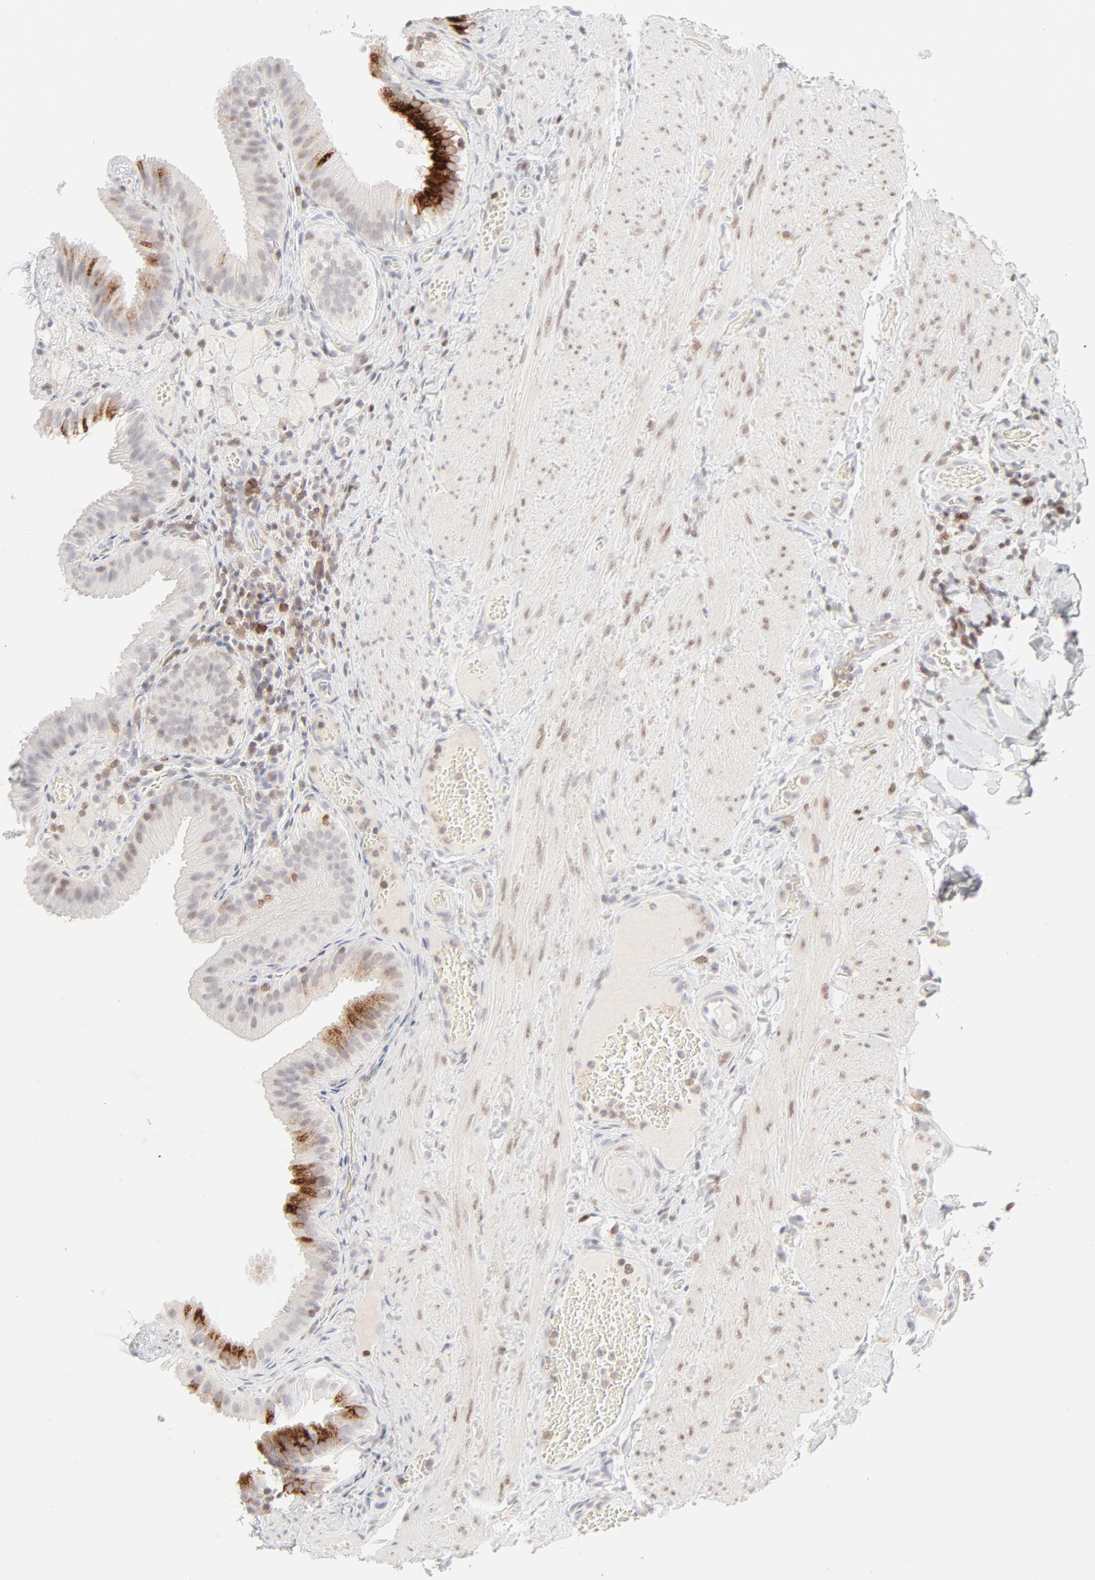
{"staining": {"intensity": "strong", "quantity": "25%-75%", "location": "cytoplasmic/membranous"}, "tissue": "gallbladder", "cell_type": "Glandular cells", "image_type": "normal", "snomed": [{"axis": "morphology", "description": "Normal tissue, NOS"}, {"axis": "topography", "description": "Gallbladder"}], "caption": "Gallbladder was stained to show a protein in brown. There is high levels of strong cytoplasmic/membranous expression in approximately 25%-75% of glandular cells. (brown staining indicates protein expression, while blue staining denotes nuclei).", "gene": "PRKCB", "patient": {"sex": "female", "age": 24}}